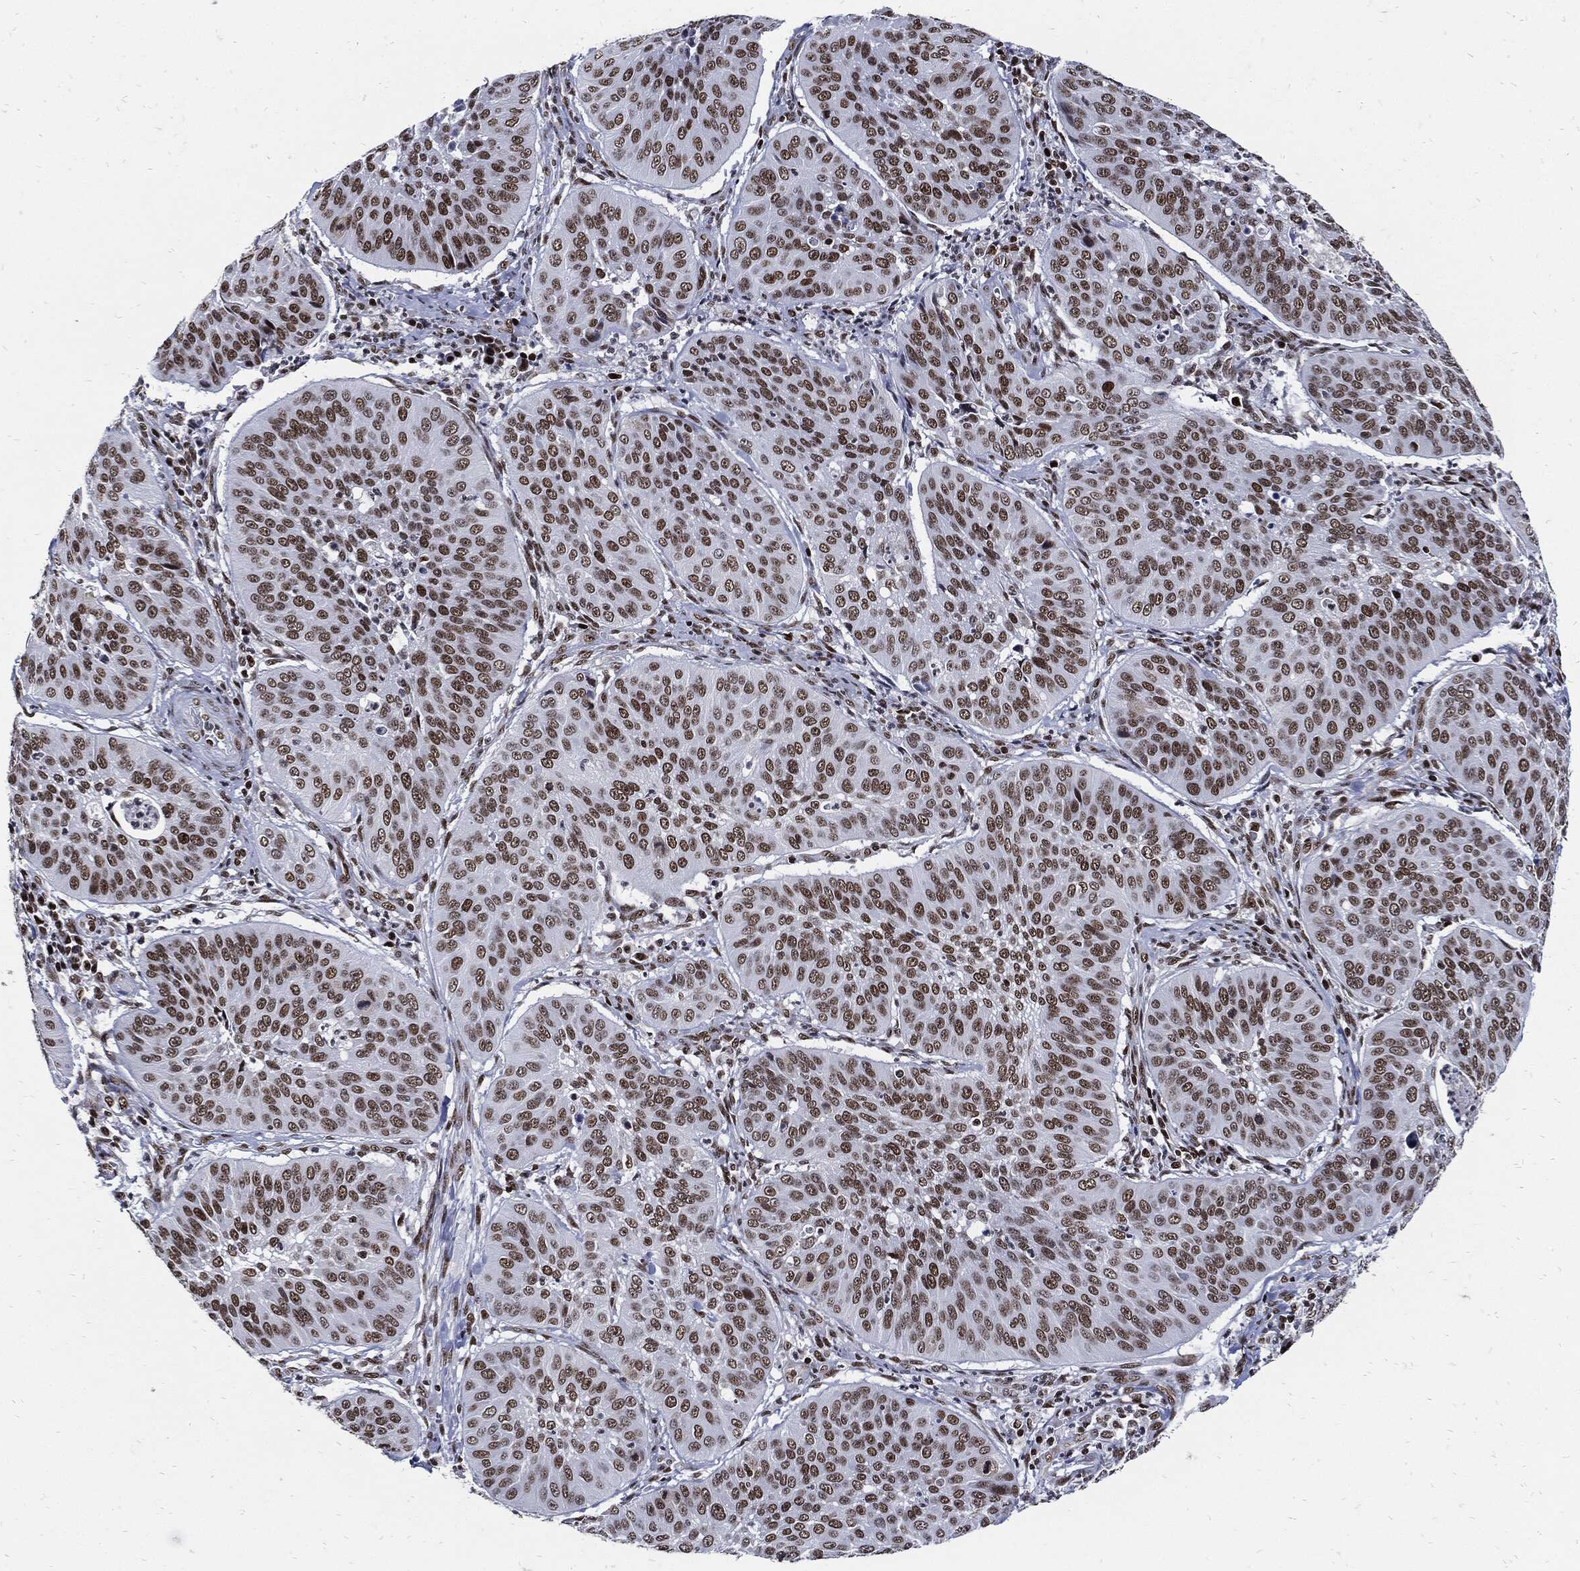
{"staining": {"intensity": "moderate", "quantity": "25%-75%", "location": "nuclear"}, "tissue": "cervical cancer", "cell_type": "Tumor cells", "image_type": "cancer", "snomed": [{"axis": "morphology", "description": "Normal tissue, NOS"}, {"axis": "morphology", "description": "Squamous cell carcinoma, NOS"}, {"axis": "topography", "description": "Cervix"}], "caption": "IHC image of human squamous cell carcinoma (cervical) stained for a protein (brown), which displays medium levels of moderate nuclear positivity in about 25%-75% of tumor cells.", "gene": "TERF2", "patient": {"sex": "female", "age": 39}}